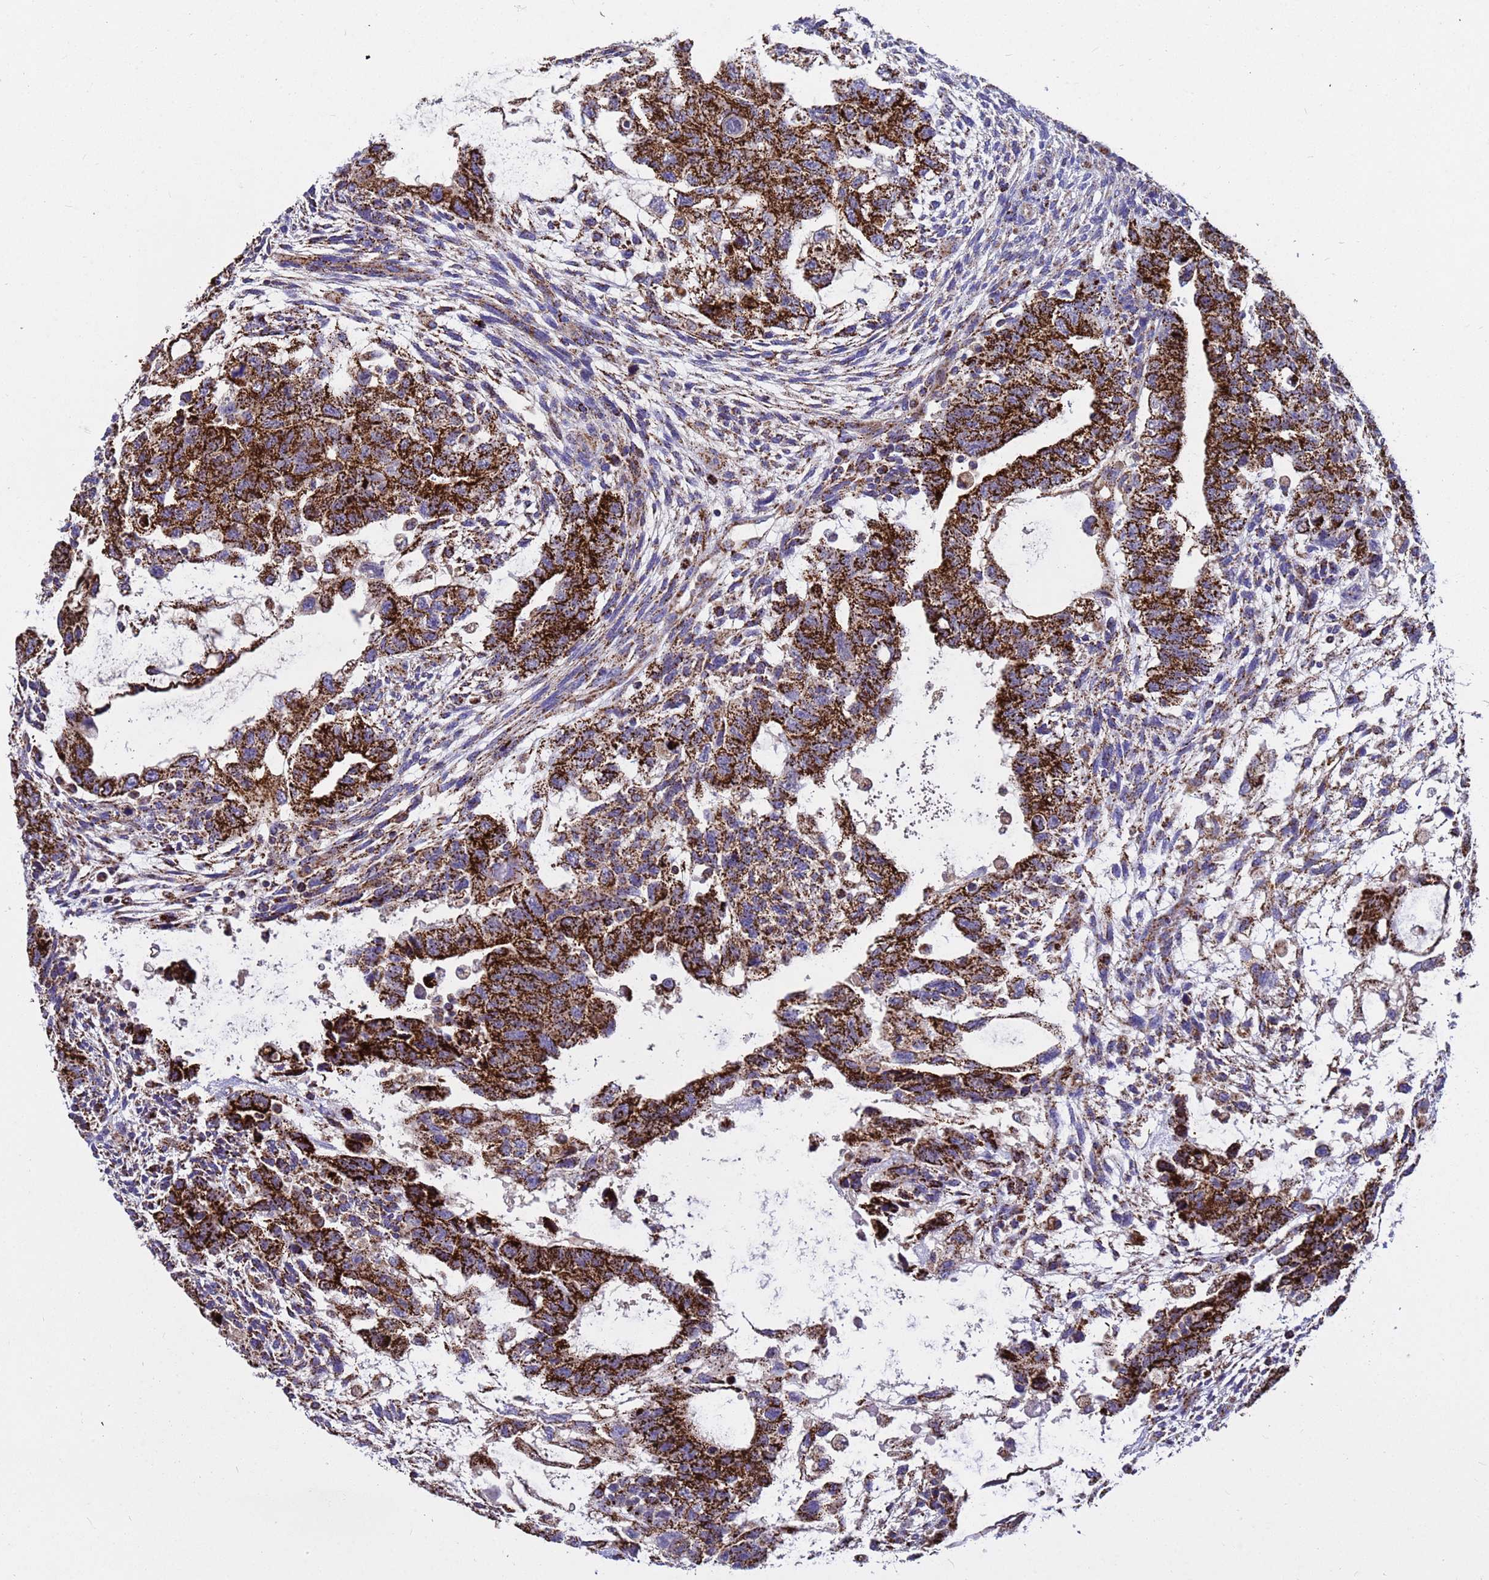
{"staining": {"intensity": "strong", "quantity": ">75%", "location": "cytoplasmic/membranous"}, "tissue": "testis cancer", "cell_type": "Tumor cells", "image_type": "cancer", "snomed": [{"axis": "morphology", "description": "Carcinoma, Embryonal, NOS"}, {"axis": "topography", "description": "Testis"}], "caption": "This is an image of immunohistochemistry (IHC) staining of testis cancer (embryonal carcinoma), which shows strong positivity in the cytoplasmic/membranous of tumor cells.", "gene": "TUBGCP3", "patient": {"sex": "male", "age": 36}}